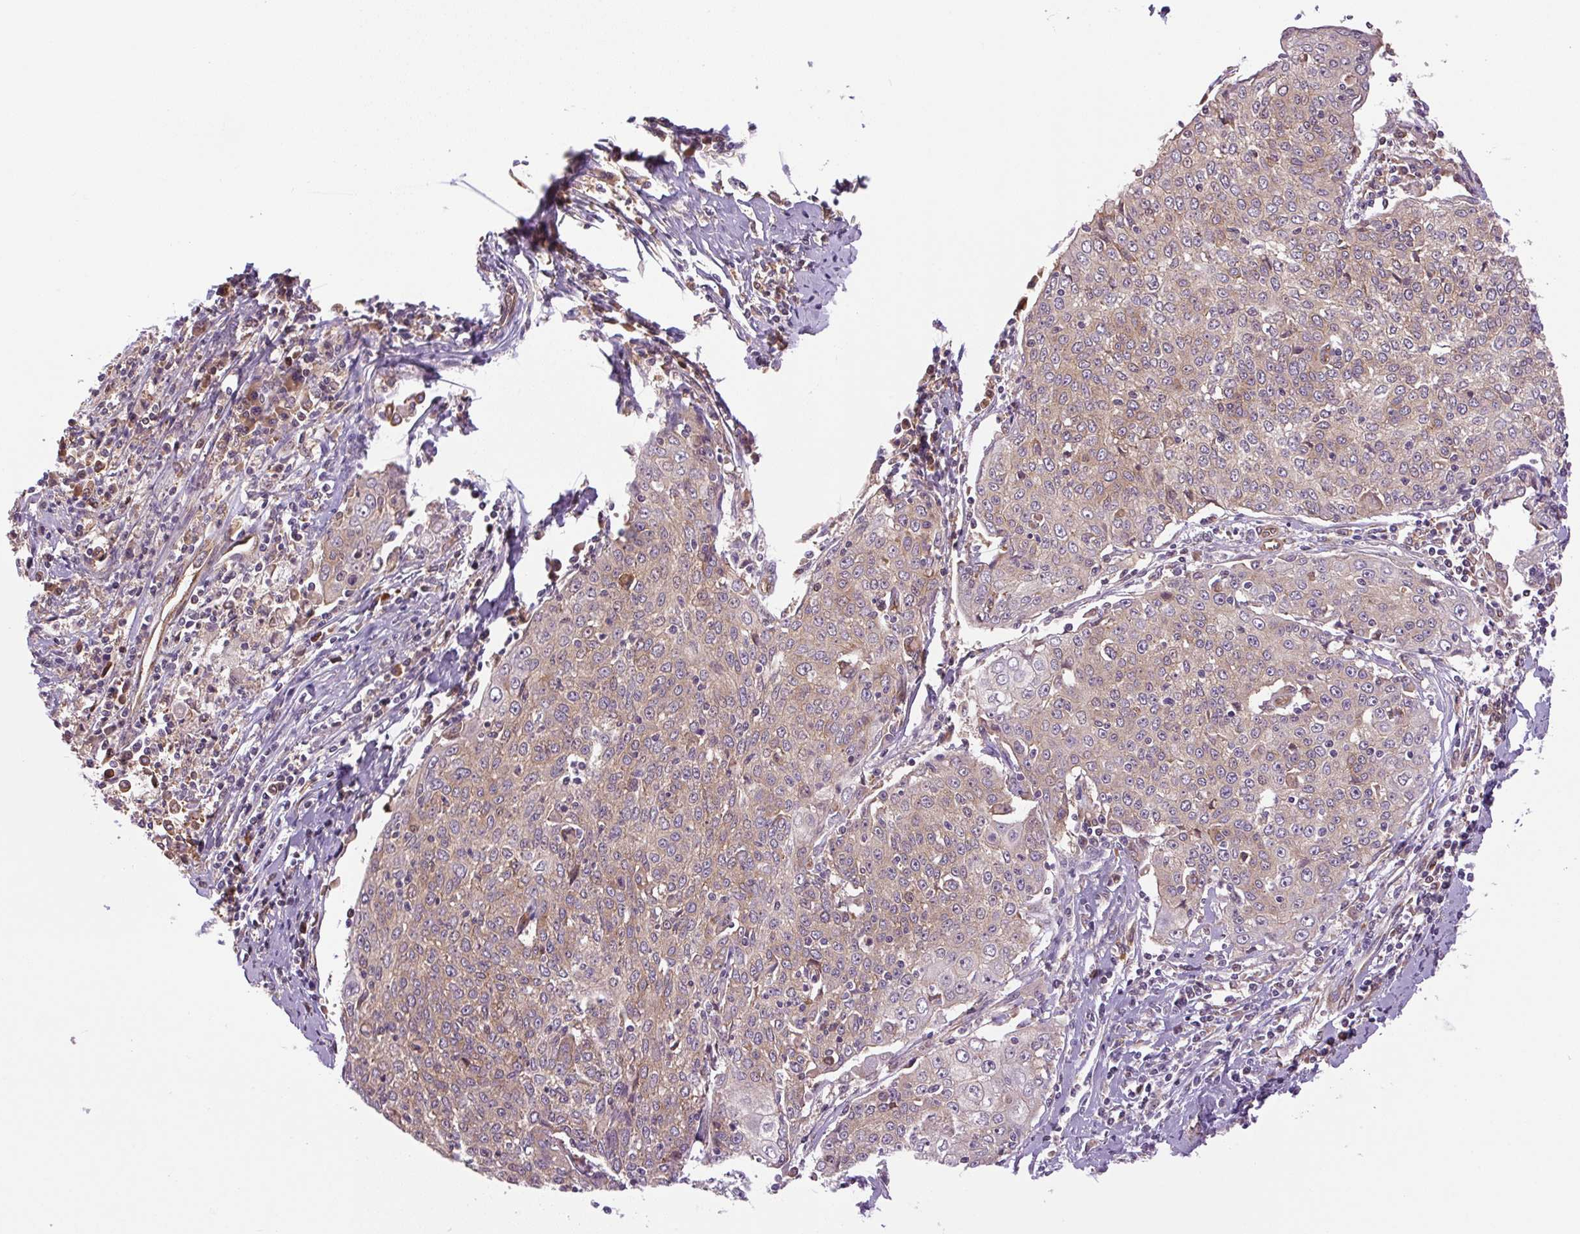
{"staining": {"intensity": "weak", "quantity": "25%-75%", "location": "cytoplasmic/membranous"}, "tissue": "cervical cancer", "cell_type": "Tumor cells", "image_type": "cancer", "snomed": [{"axis": "morphology", "description": "Squamous cell carcinoma, NOS"}, {"axis": "topography", "description": "Cervix"}], "caption": "IHC photomicrograph of neoplastic tissue: cervical squamous cell carcinoma stained using IHC demonstrates low levels of weak protein expression localized specifically in the cytoplasmic/membranous of tumor cells, appearing as a cytoplasmic/membranous brown color.", "gene": "SEPTIN10", "patient": {"sex": "female", "age": 48}}